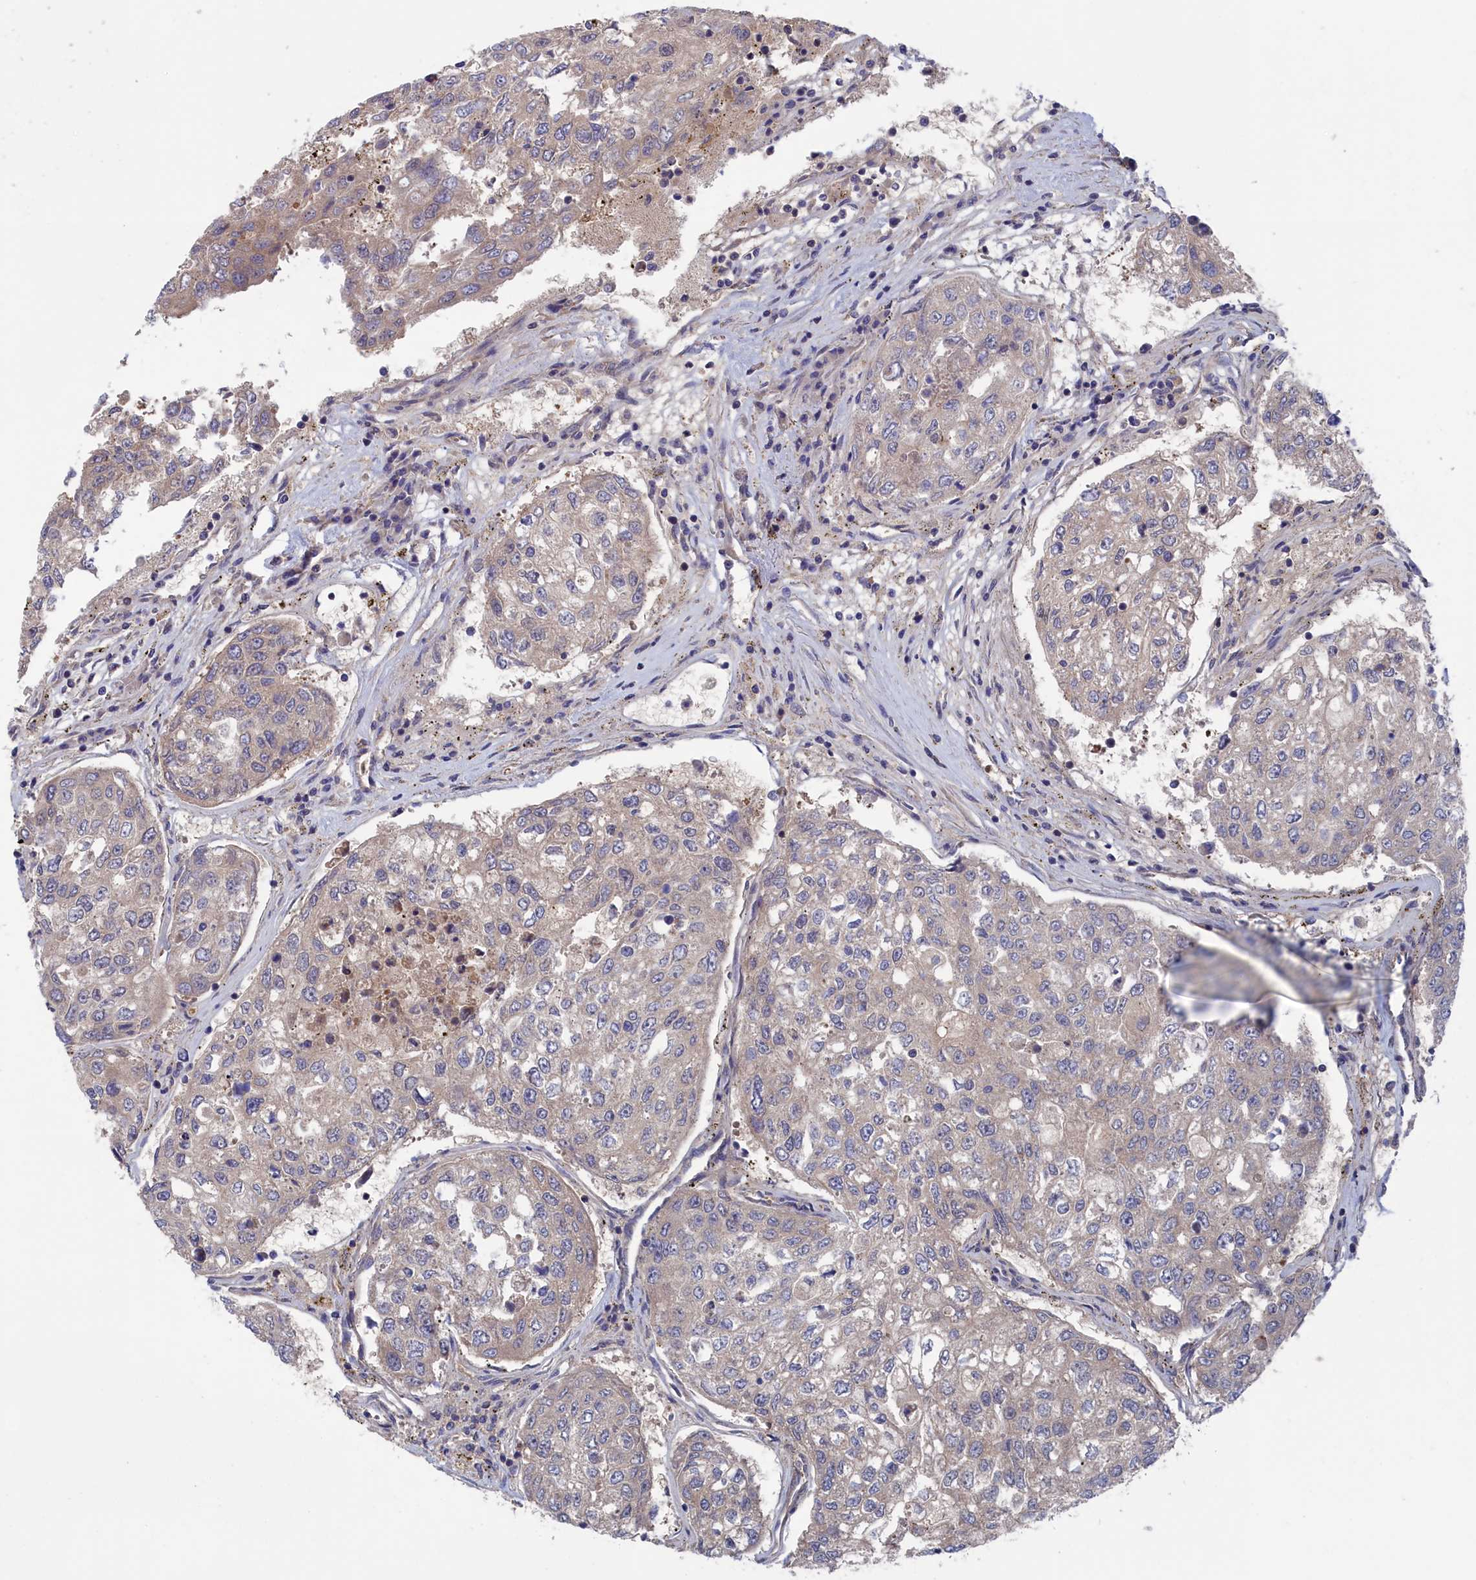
{"staining": {"intensity": "negative", "quantity": "none", "location": "none"}, "tissue": "urothelial cancer", "cell_type": "Tumor cells", "image_type": "cancer", "snomed": [{"axis": "morphology", "description": "Urothelial carcinoma, High grade"}, {"axis": "topography", "description": "Lymph node"}, {"axis": "topography", "description": "Urinary bladder"}], "caption": "Human urothelial cancer stained for a protein using immunohistochemistry (IHC) displays no positivity in tumor cells.", "gene": "NUTF2", "patient": {"sex": "male", "age": 51}}